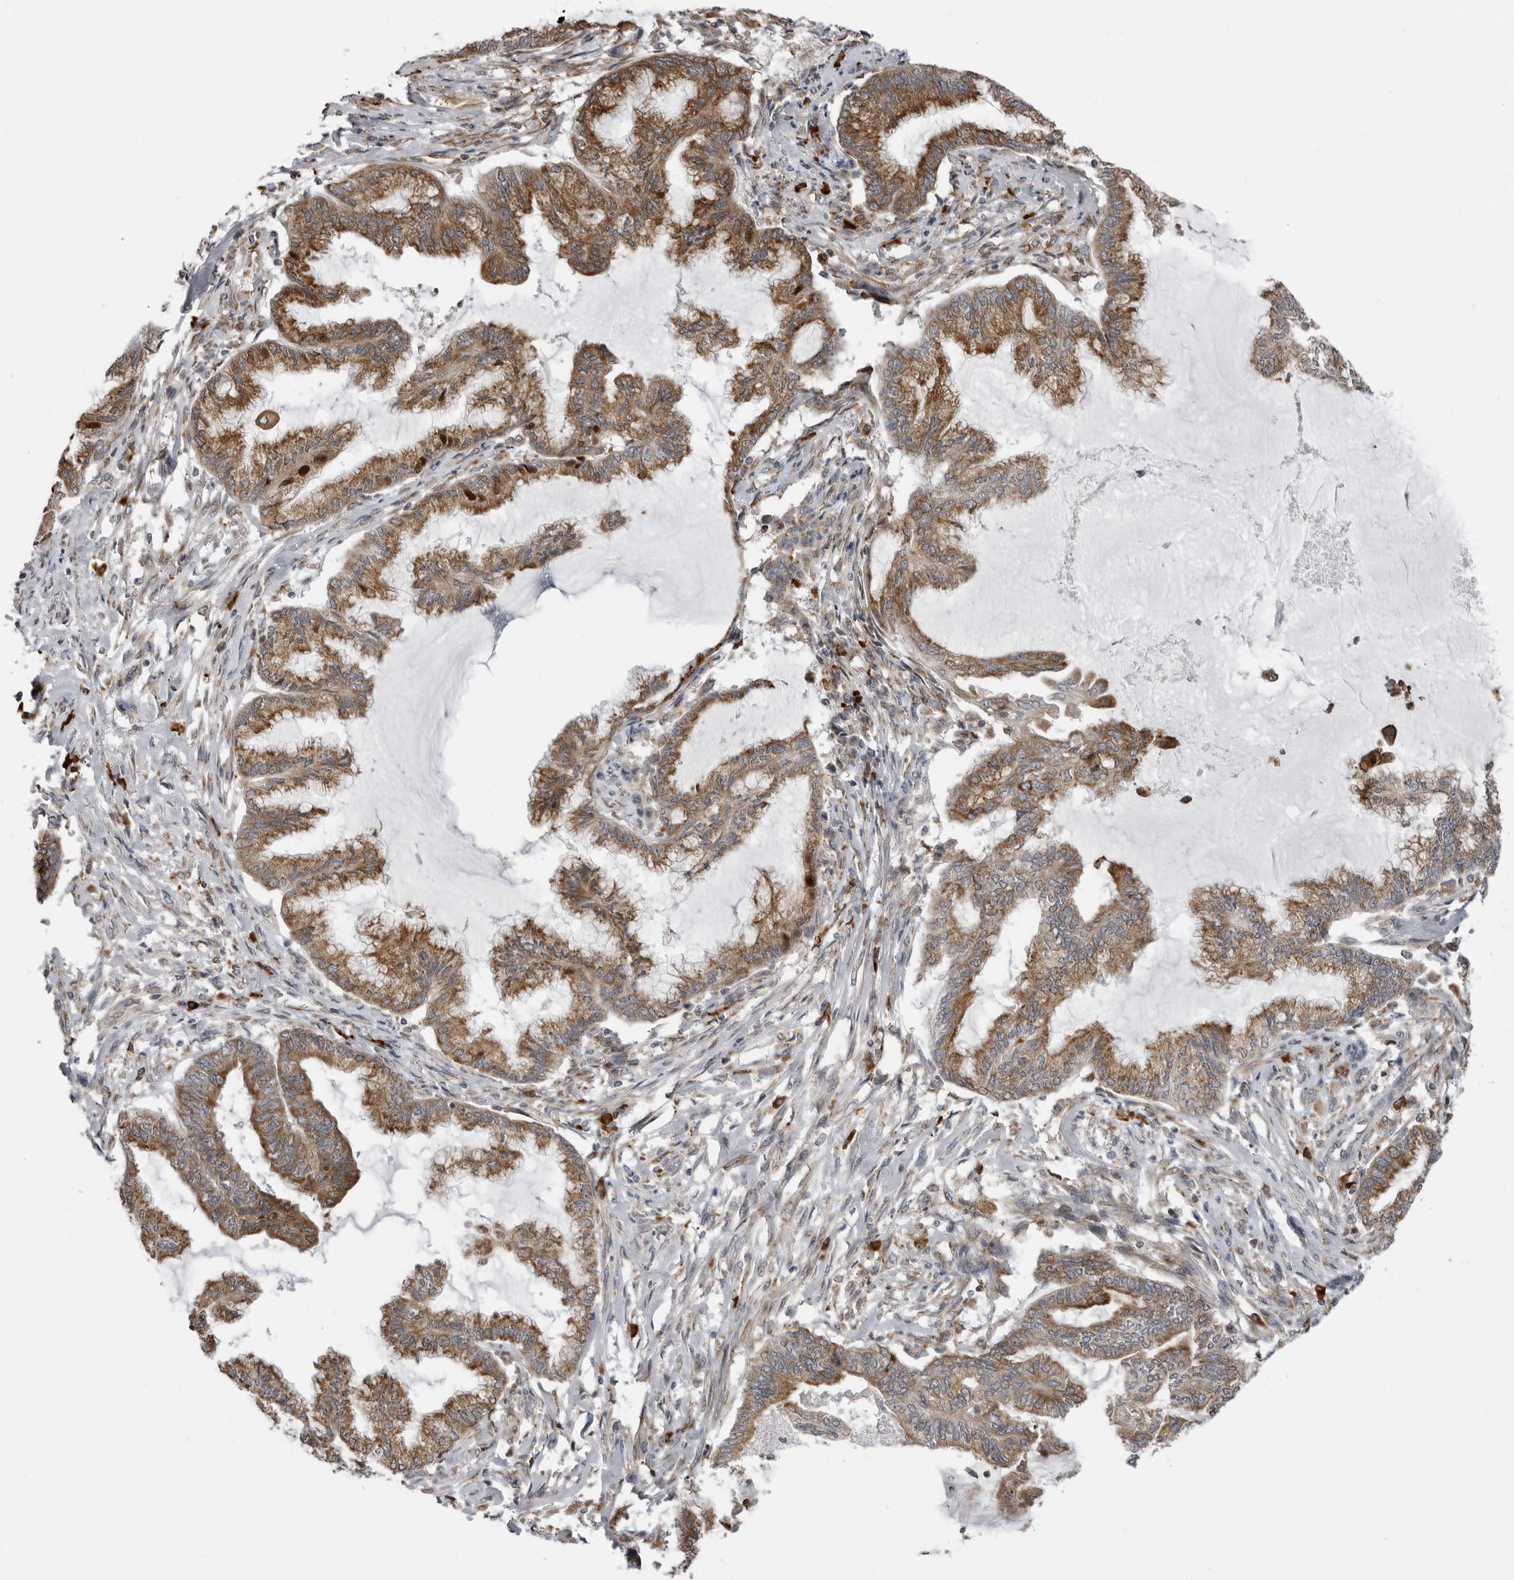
{"staining": {"intensity": "moderate", "quantity": ">75%", "location": "cytoplasmic/membranous"}, "tissue": "endometrial cancer", "cell_type": "Tumor cells", "image_type": "cancer", "snomed": [{"axis": "morphology", "description": "Adenocarcinoma, NOS"}, {"axis": "topography", "description": "Endometrium"}], "caption": "Protein analysis of endometrial cancer tissue exhibits moderate cytoplasmic/membranous expression in approximately >75% of tumor cells.", "gene": "ALPK2", "patient": {"sex": "female", "age": 86}}